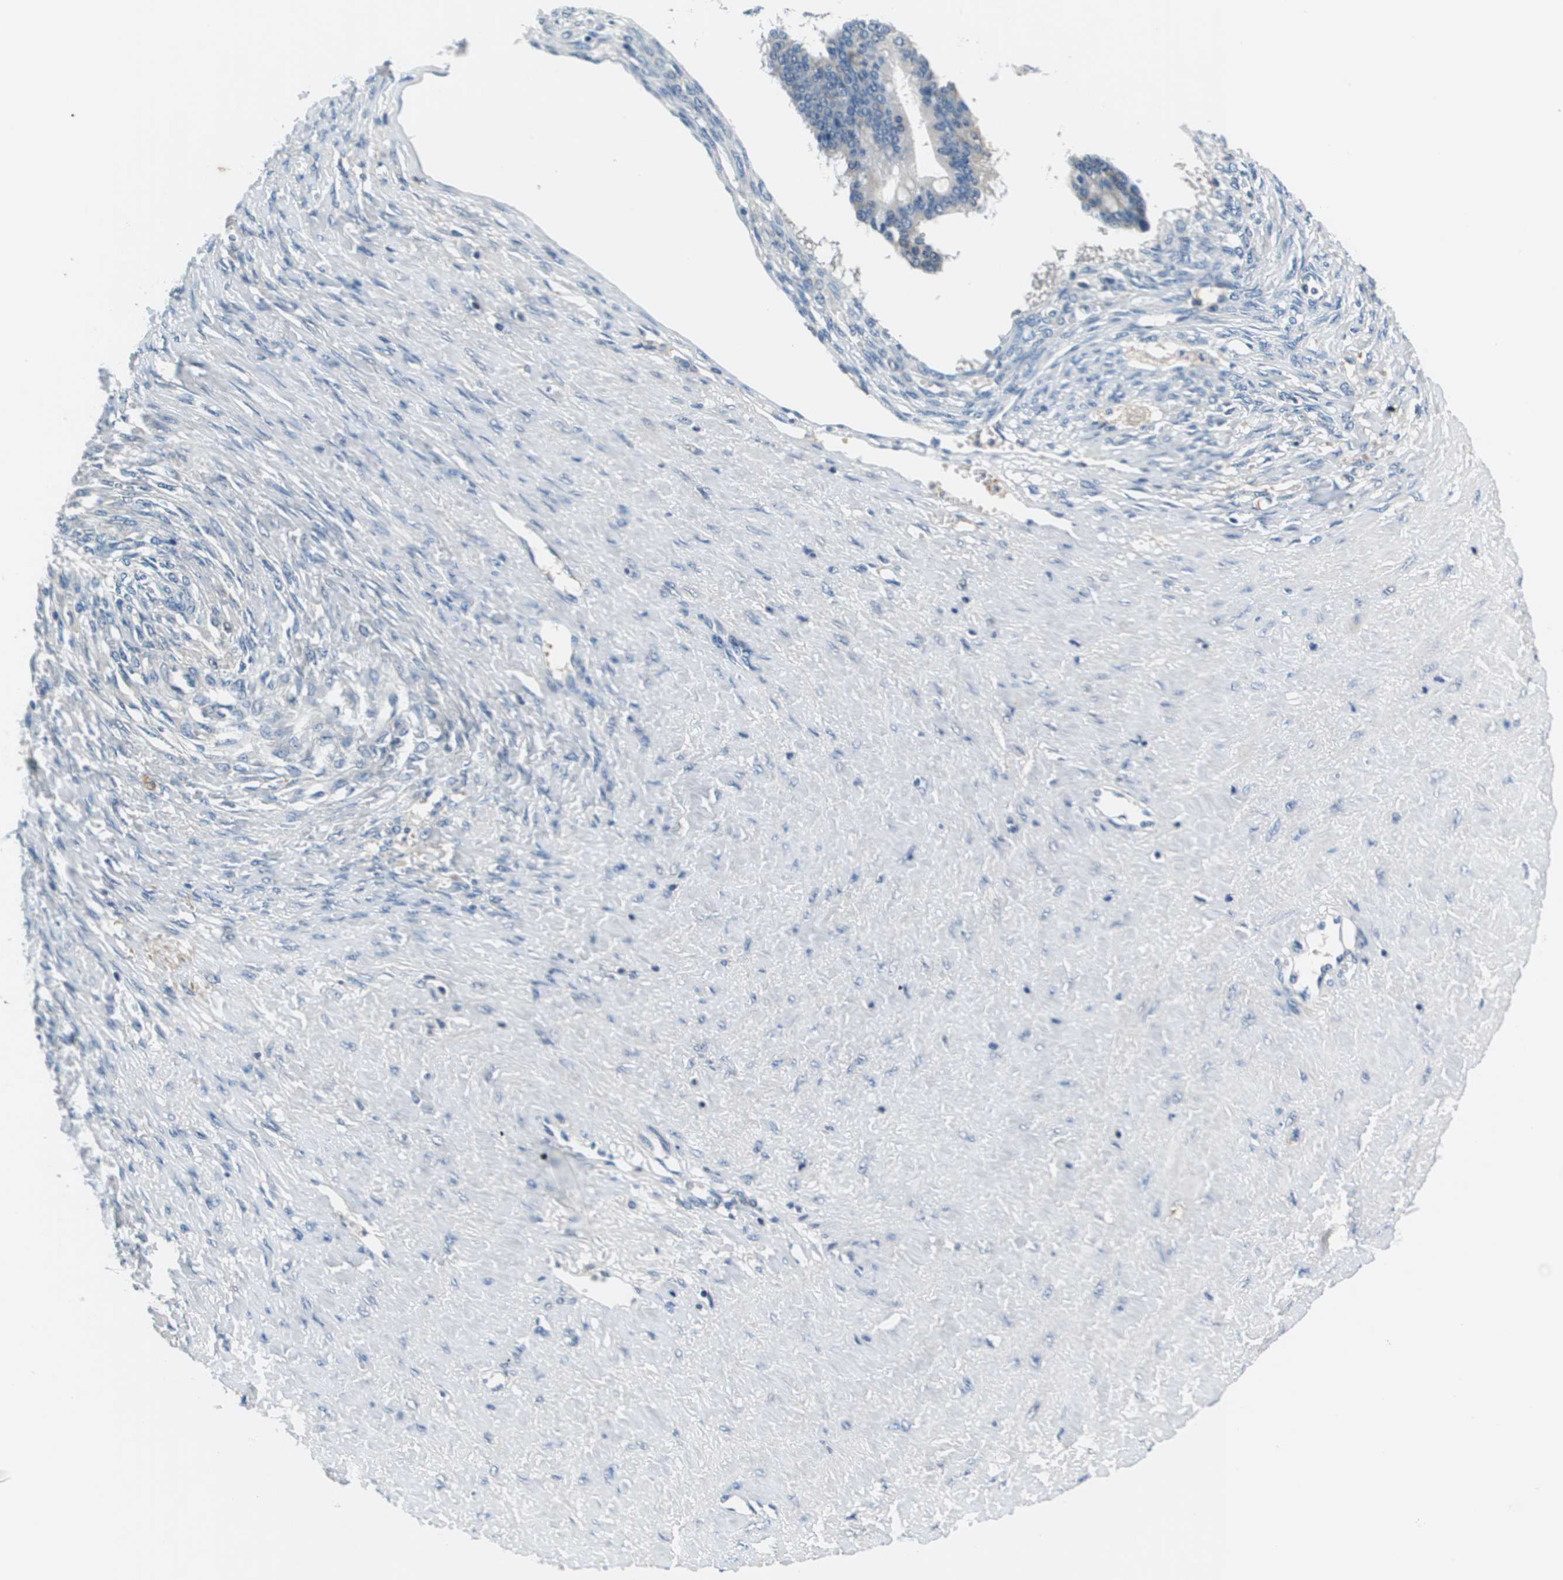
{"staining": {"intensity": "negative", "quantity": "none", "location": "none"}, "tissue": "ovarian cancer", "cell_type": "Tumor cells", "image_type": "cancer", "snomed": [{"axis": "morphology", "description": "Cystadenocarcinoma, mucinous, NOS"}, {"axis": "topography", "description": "Ovary"}], "caption": "Tumor cells show no significant positivity in ovarian cancer.", "gene": "KCNQ5", "patient": {"sex": "female", "age": 73}}